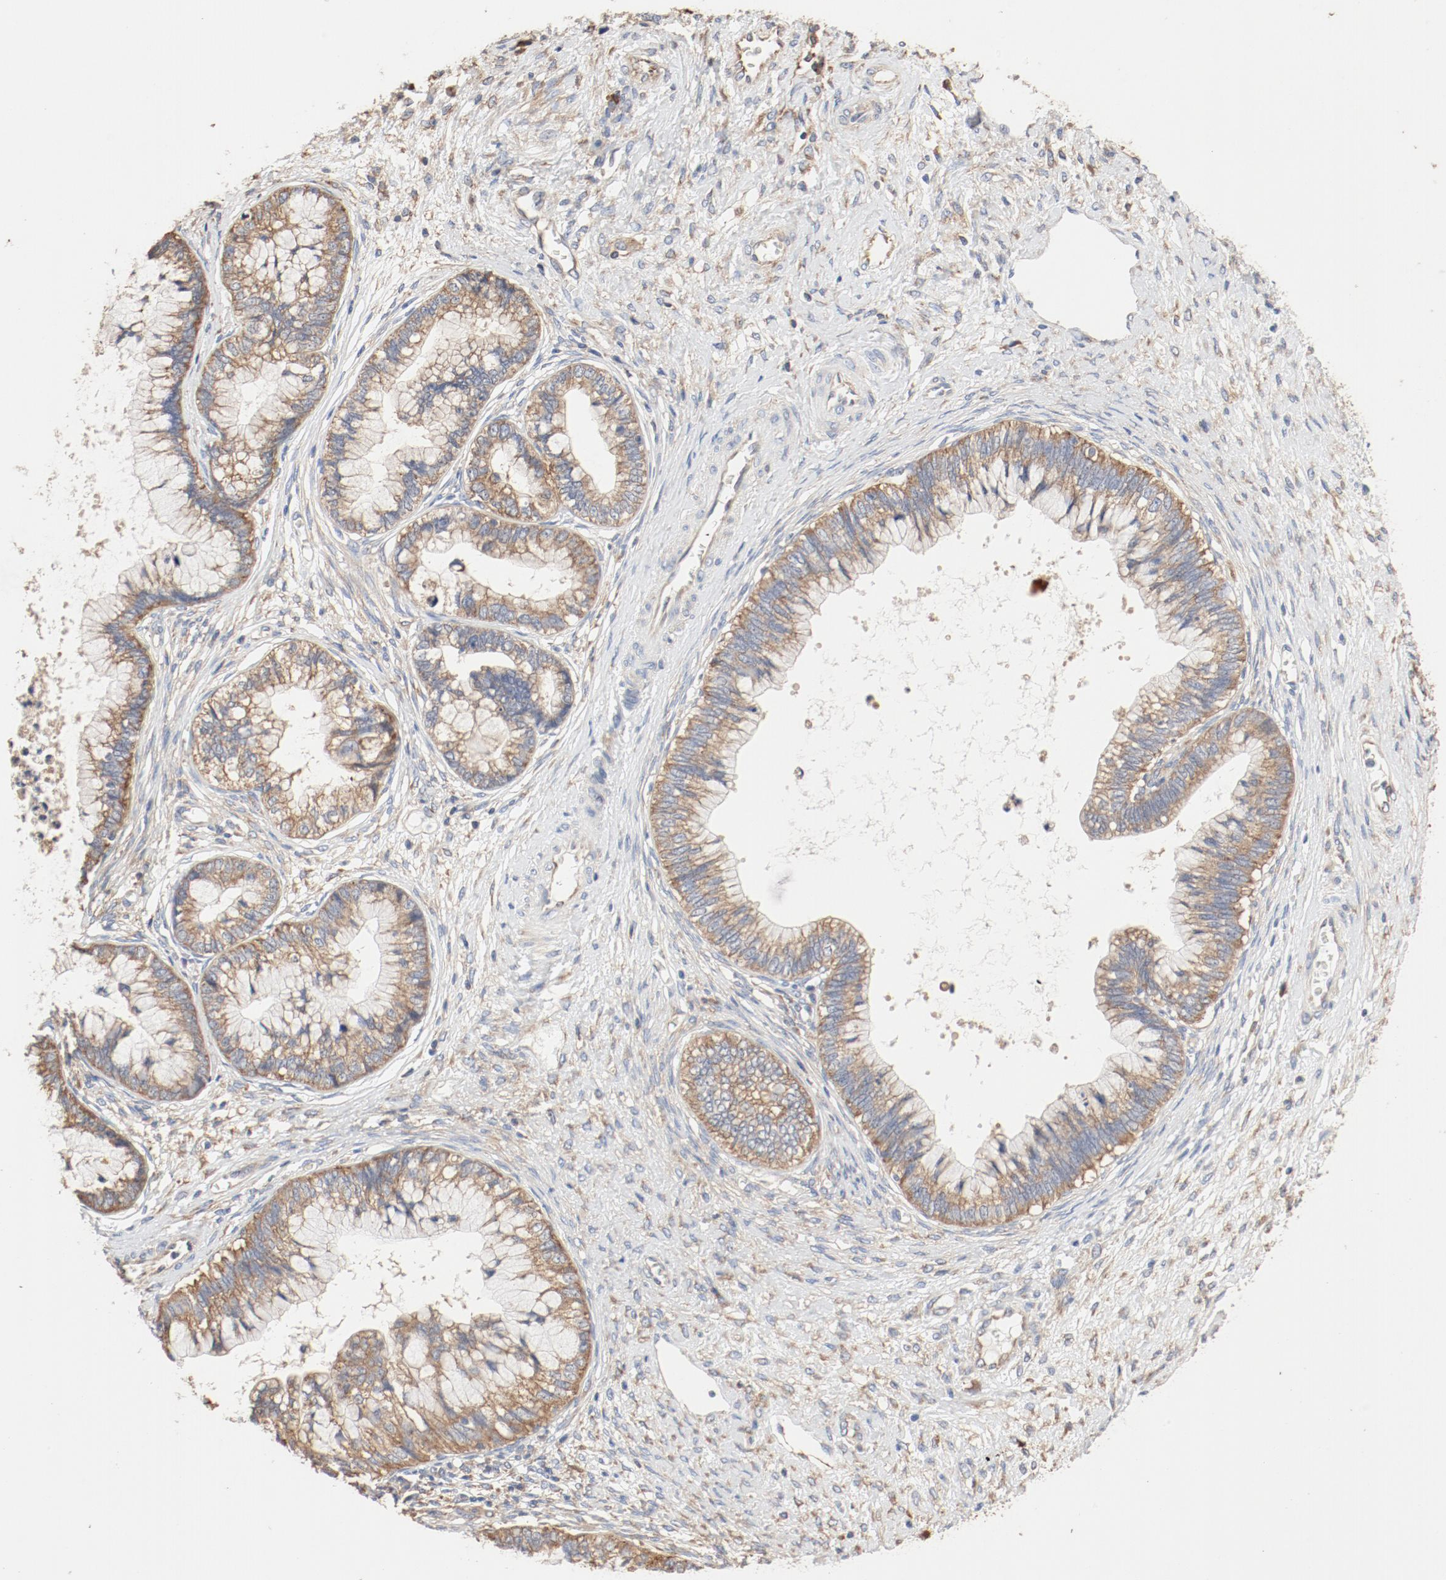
{"staining": {"intensity": "moderate", "quantity": ">75%", "location": "cytoplasmic/membranous"}, "tissue": "cervical cancer", "cell_type": "Tumor cells", "image_type": "cancer", "snomed": [{"axis": "morphology", "description": "Adenocarcinoma, NOS"}, {"axis": "topography", "description": "Cervix"}], "caption": "IHC of cervical cancer demonstrates medium levels of moderate cytoplasmic/membranous staining in approximately >75% of tumor cells.", "gene": "RPS6", "patient": {"sex": "female", "age": 44}}